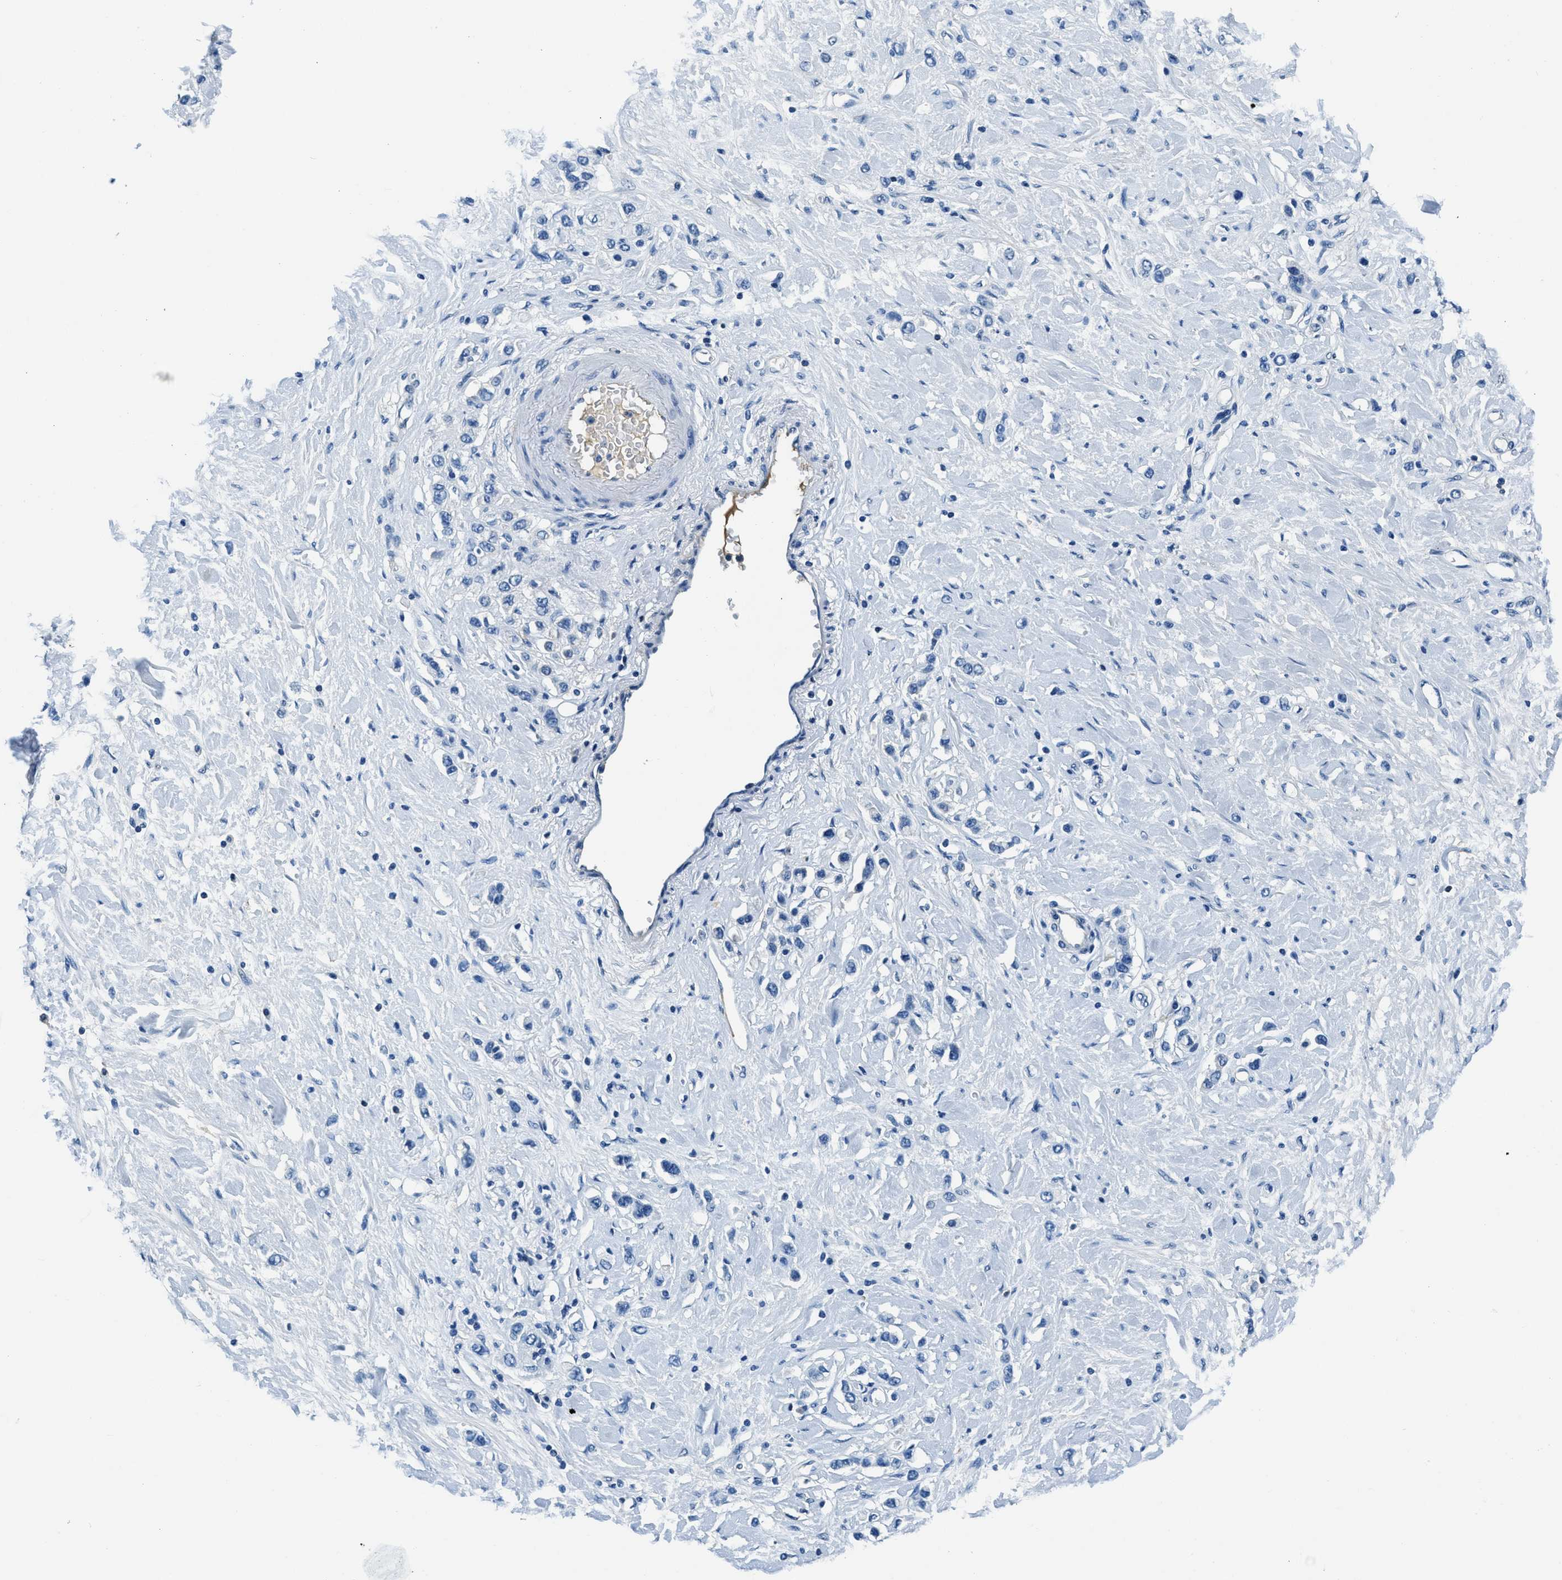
{"staining": {"intensity": "negative", "quantity": "none", "location": "none"}, "tissue": "stomach cancer", "cell_type": "Tumor cells", "image_type": "cancer", "snomed": [{"axis": "morphology", "description": "Adenocarcinoma, NOS"}, {"axis": "topography", "description": "Stomach"}], "caption": "Stomach cancer was stained to show a protein in brown. There is no significant positivity in tumor cells.", "gene": "TMEM186", "patient": {"sex": "female", "age": 65}}